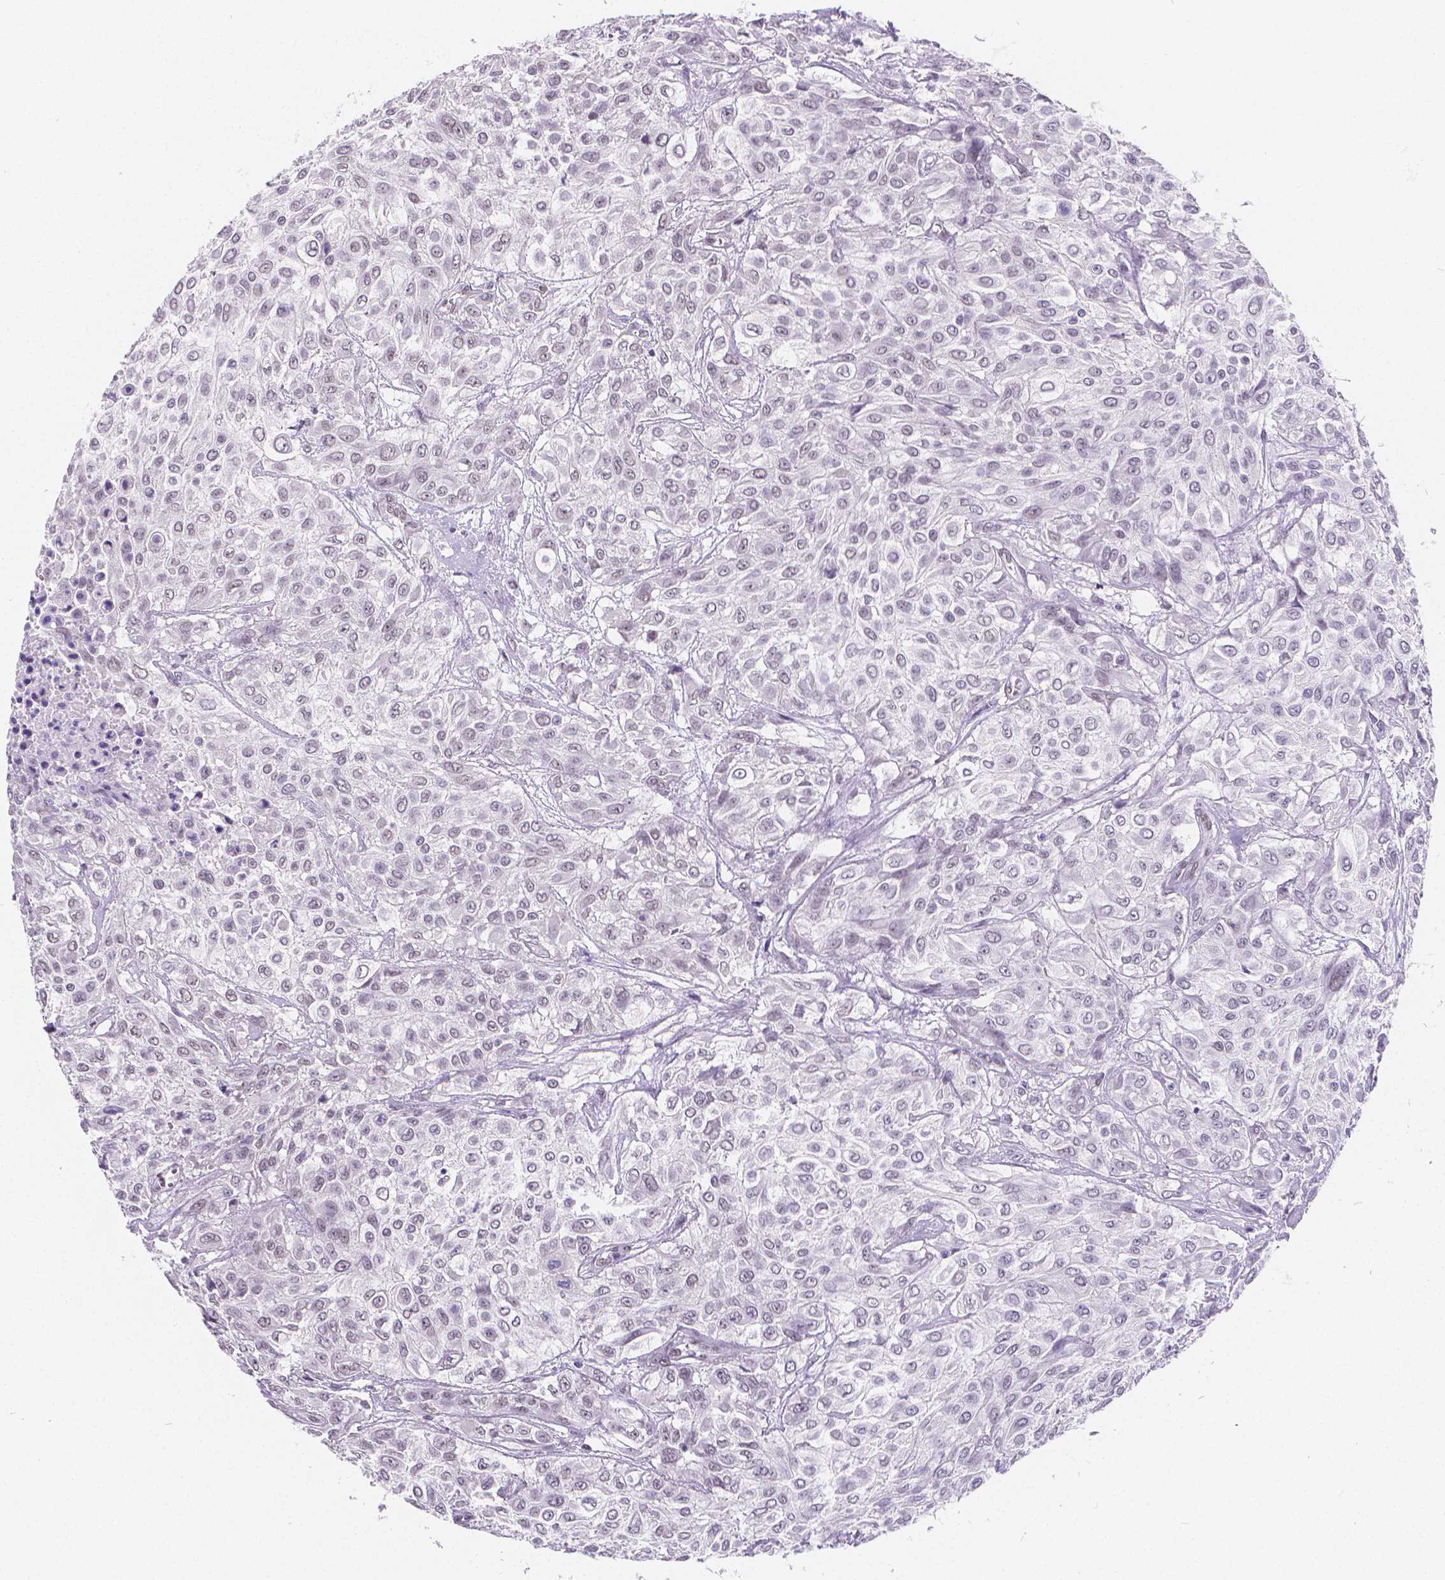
{"staining": {"intensity": "negative", "quantity": "none", "location": "none"}, "tissue": "urothelial cancer", "cell_type": "Tumor cells", "image_type": "cancer", "snomed": [{"axis": "morphology", "description": "Urothelial carcinoma, High grade"}, {"axis": "topography", "description": "Urinary bladder"}], "caption": "This is a micrograph of immunohistochemistry staining of urothelial cancer, which shows no expression in tumor cells.", "gene": "MEF2C", "patient": {"sex": "male", "age": 57}}